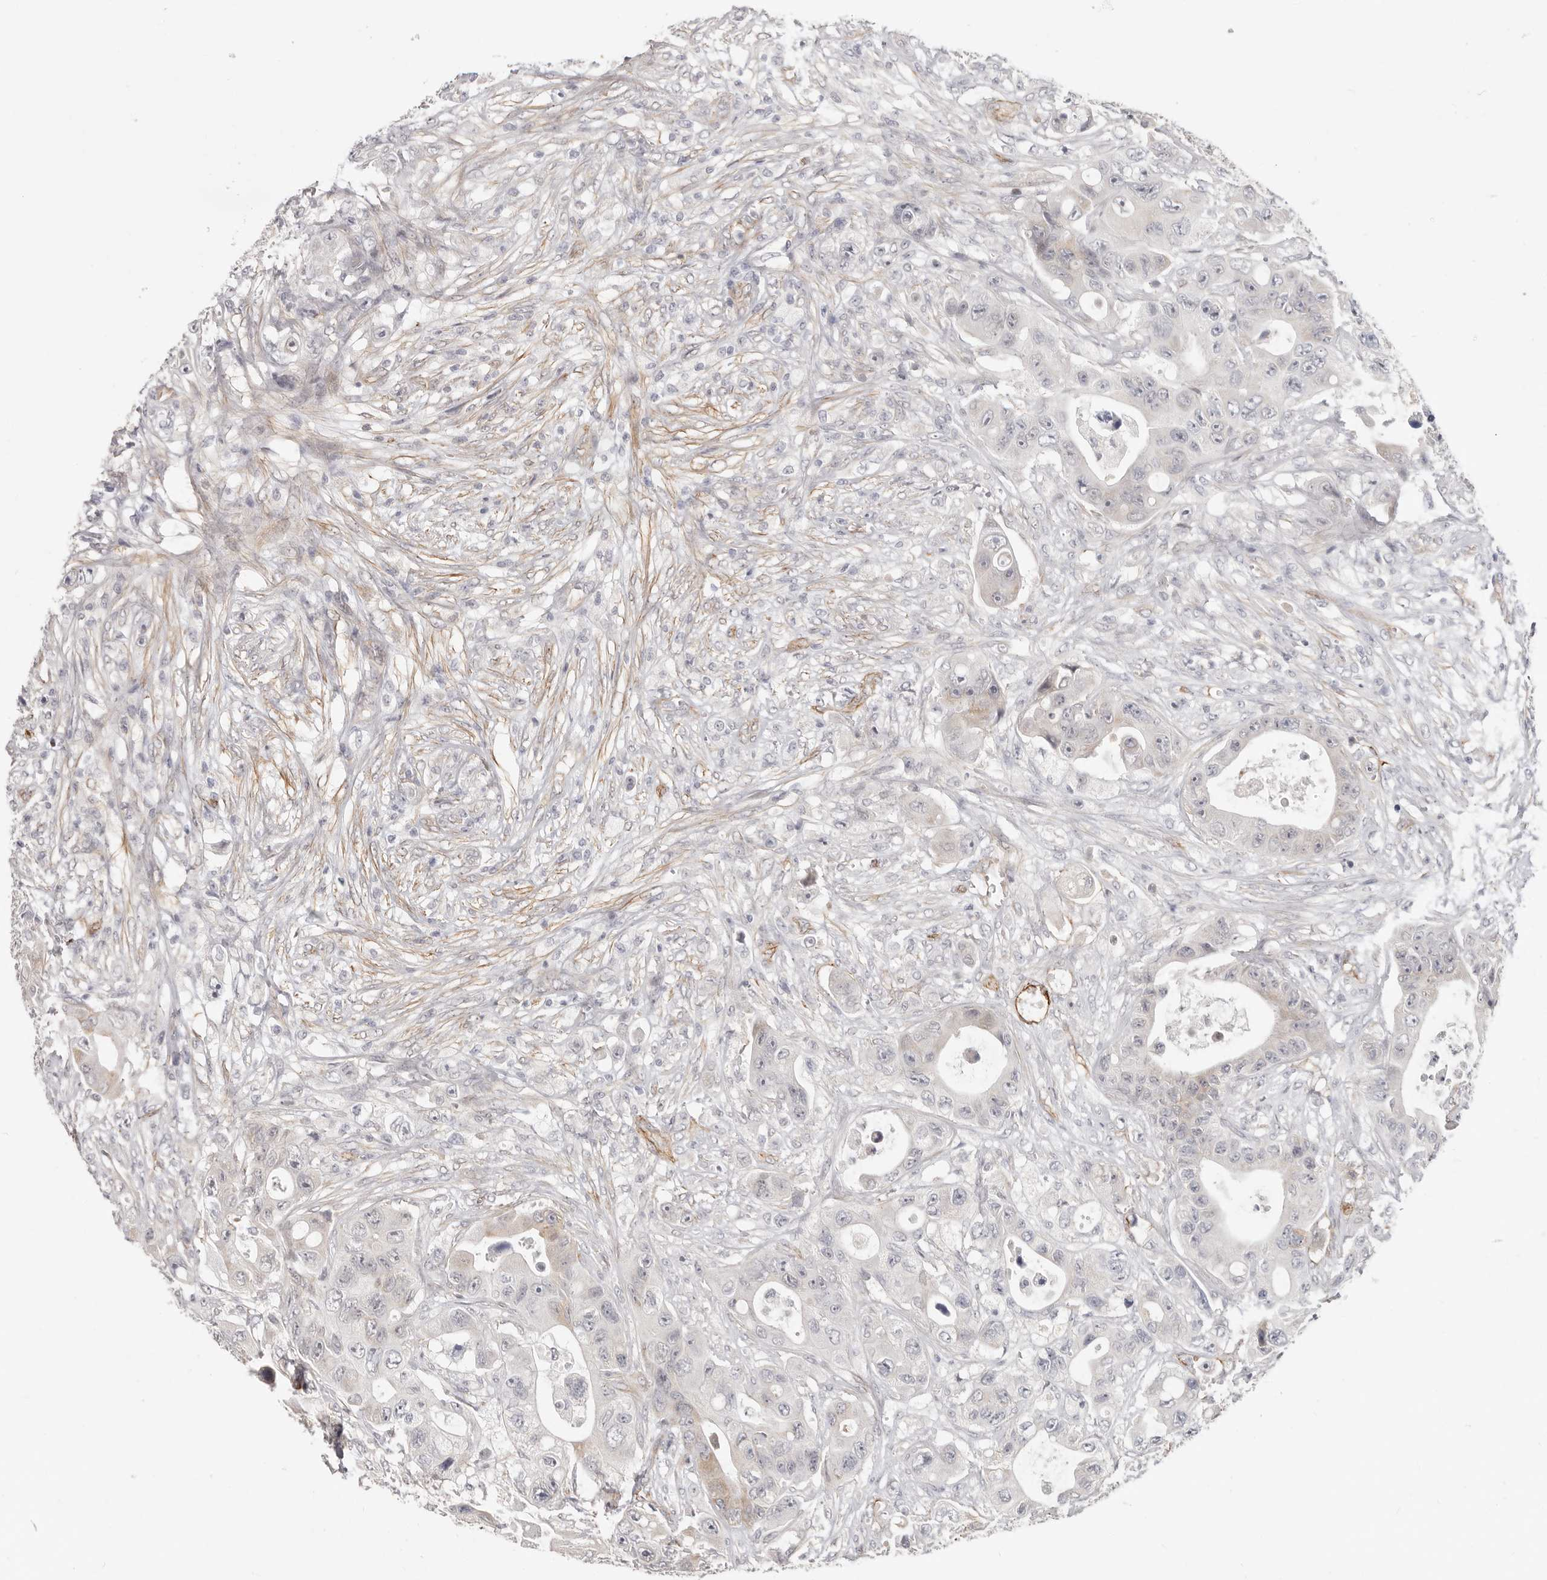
{"staining": {"intensity": "weak", "quantity": "<25%", "location": "cytoplasmic/membranous"}, "tissue": "colorectal cancer", "cell_type": "Tumor cells", "image_type": "cancer", "snomed": [{"axis": "morphology", "description": "Adenocarcinoma, NOS"}, {"axis": "topography", "description": "Colon"}], "caption": "Colorectal cancer (adenocarcinoma) was stained to show a protein in brown. There is no significant expression in tumor cells.", "gene": "SZT2", "patient": {"sex": "female", "age": 46}}